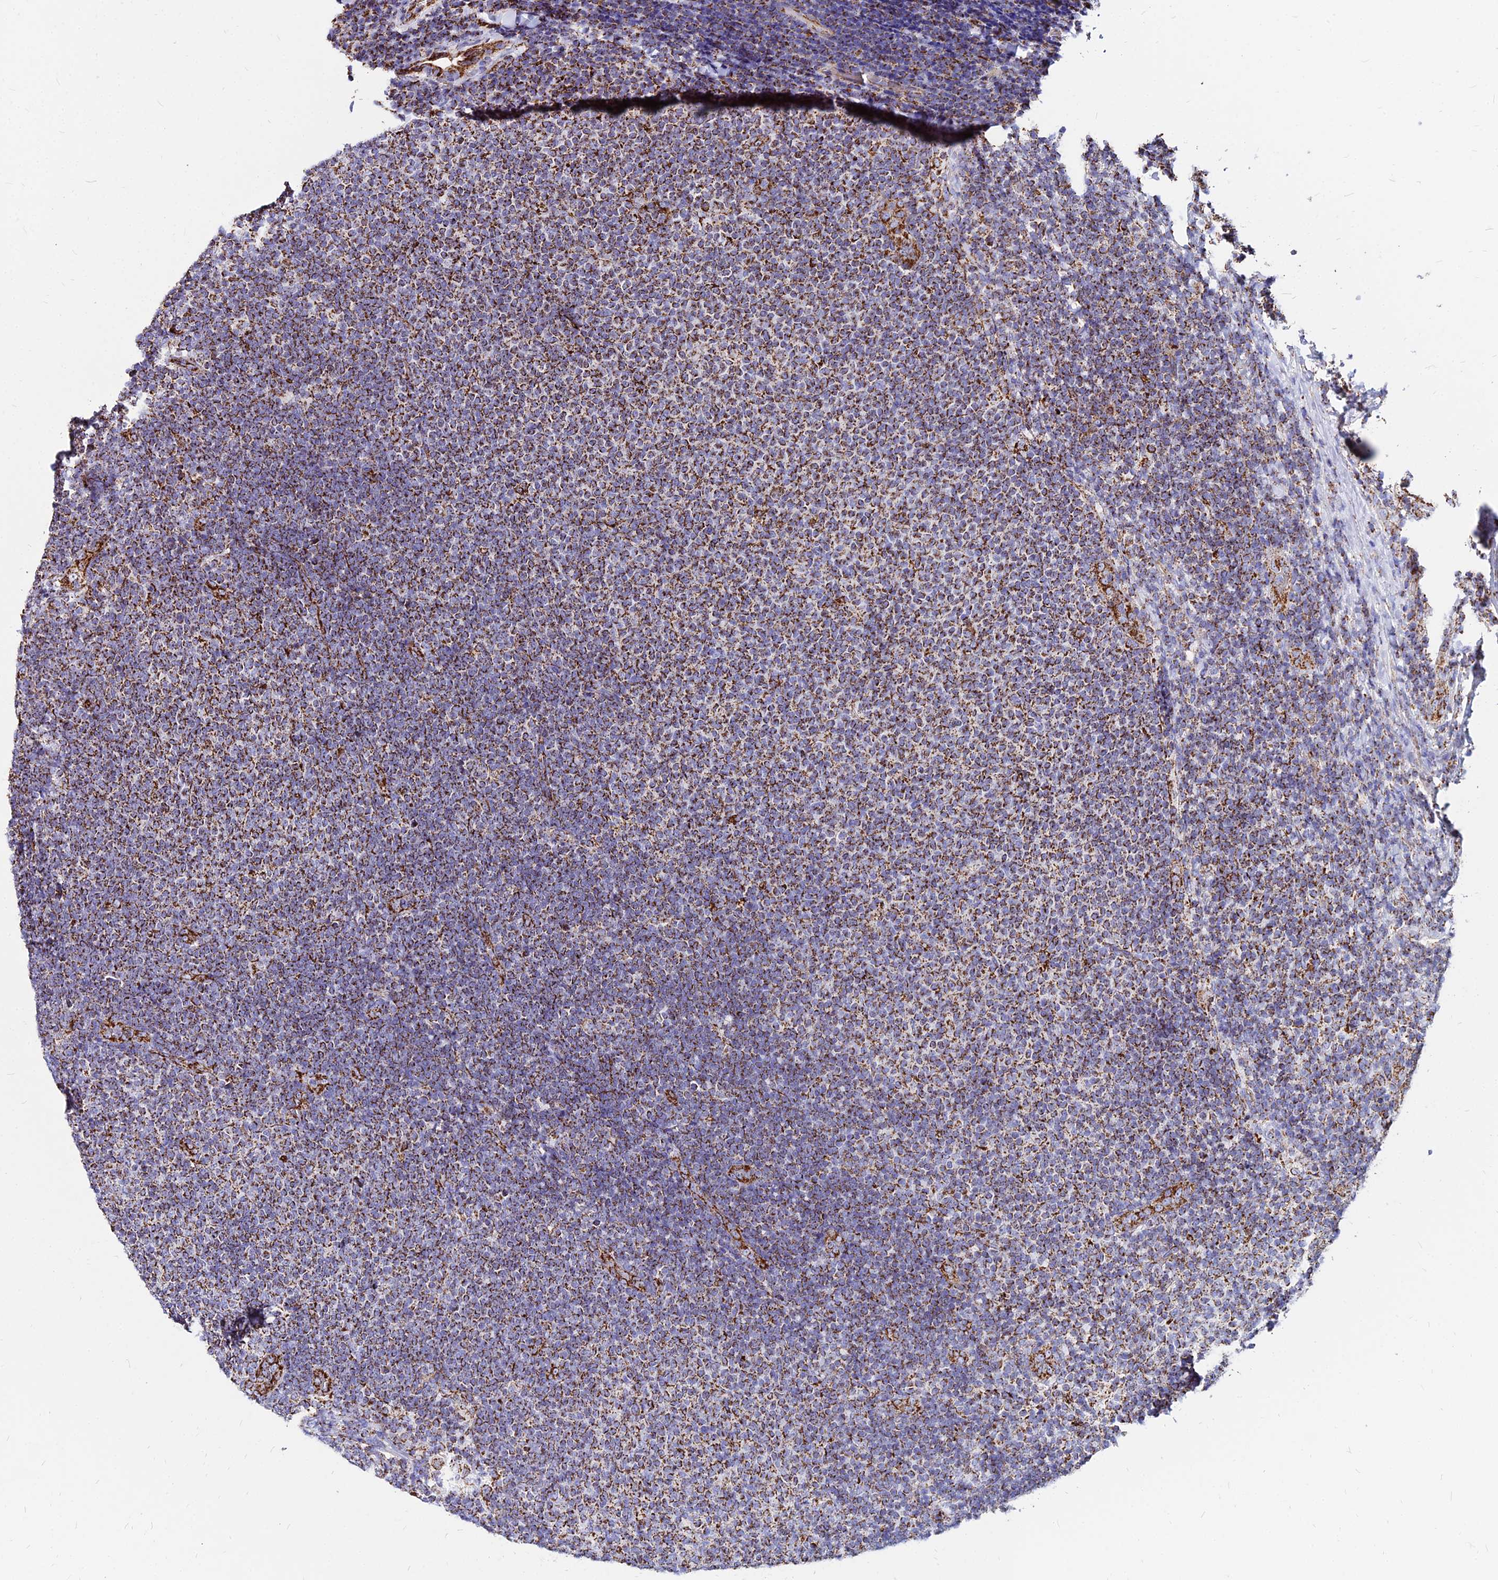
{"staining": {"intensity": "strong", "quantity": ">75%", "location": "cytoplasmic/membranous"}, "tissue": "lymphoma", "cell_type": "Tumor cells", "image_type": "cancer", "snomed": [{"axis": "morphology", "description": "Malignant lymphoma, non-Hodgkin's type, Low grade"}, {"axis": "topography", "description": "Lymph node"}], "caption": "Immunohistochemical staining of human lymphoma shows high levels of strong cytoplasmic/membranous protein expression in about >75% of tumor cells.", "gene": "DLD", "patient": {"sex": "male", "age": 66}}